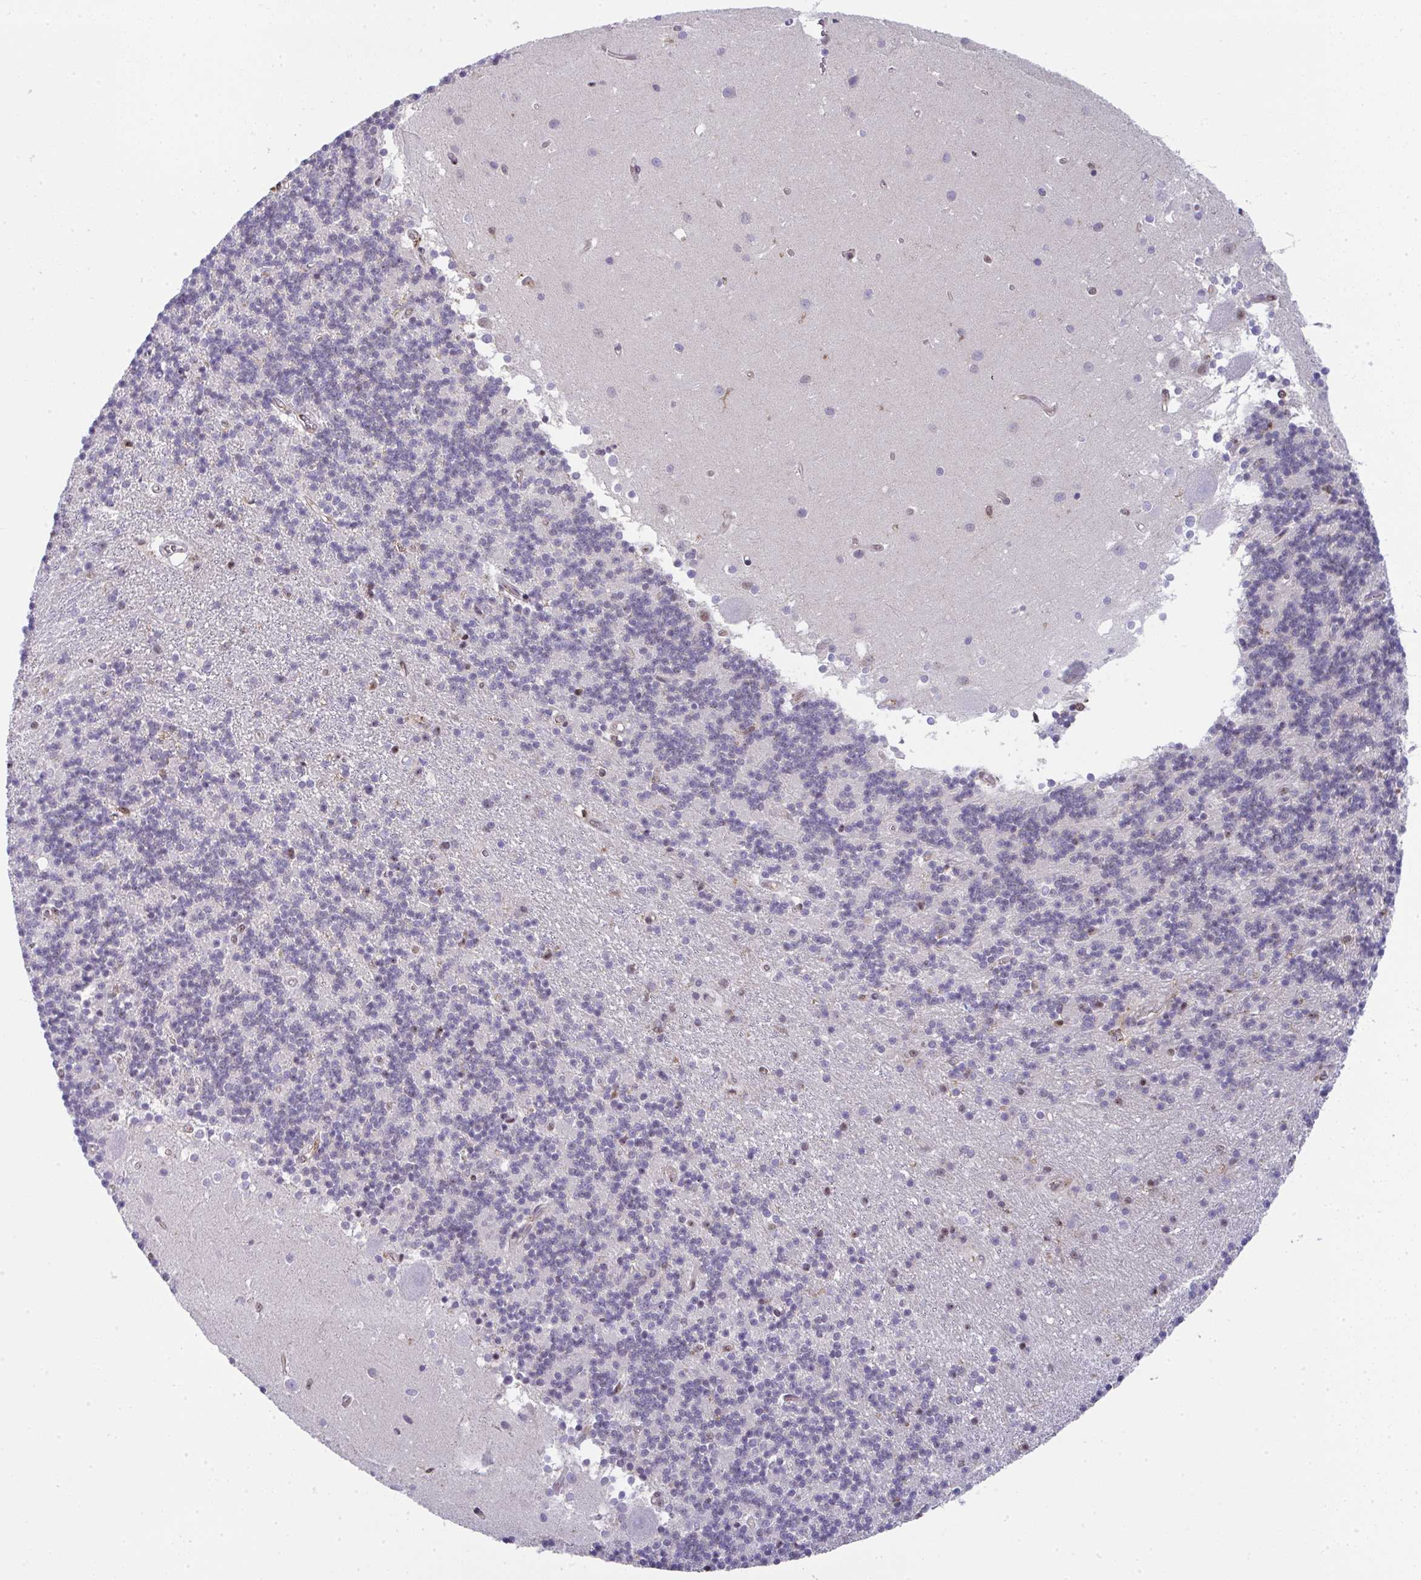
{"staining": {"intensity": "moderate", "quantity": "<25%", "location": "nuclear"}, "tissue": "cerebellum", "cell_type": "Cells in granular layer", "image_type": "normal", "snomed": [{"axis": "morphology", "description": "Normal tissue, NOS"}, {"axis": "topography", "description": "Cerebellum"}], "caption": "Benign cerebellum displays moderate nuclear expression in approximately <25% of cells in granular layer, visualized by immunohistochemistry. (Stains: DAB (3,3'-diaminobenzidine) in brown, nuclei in blue, Microscopy: brightfield microscopy at high magnification).", "gene": "ALDH16A1", "patient": {"sex": "male", "age": 54}}